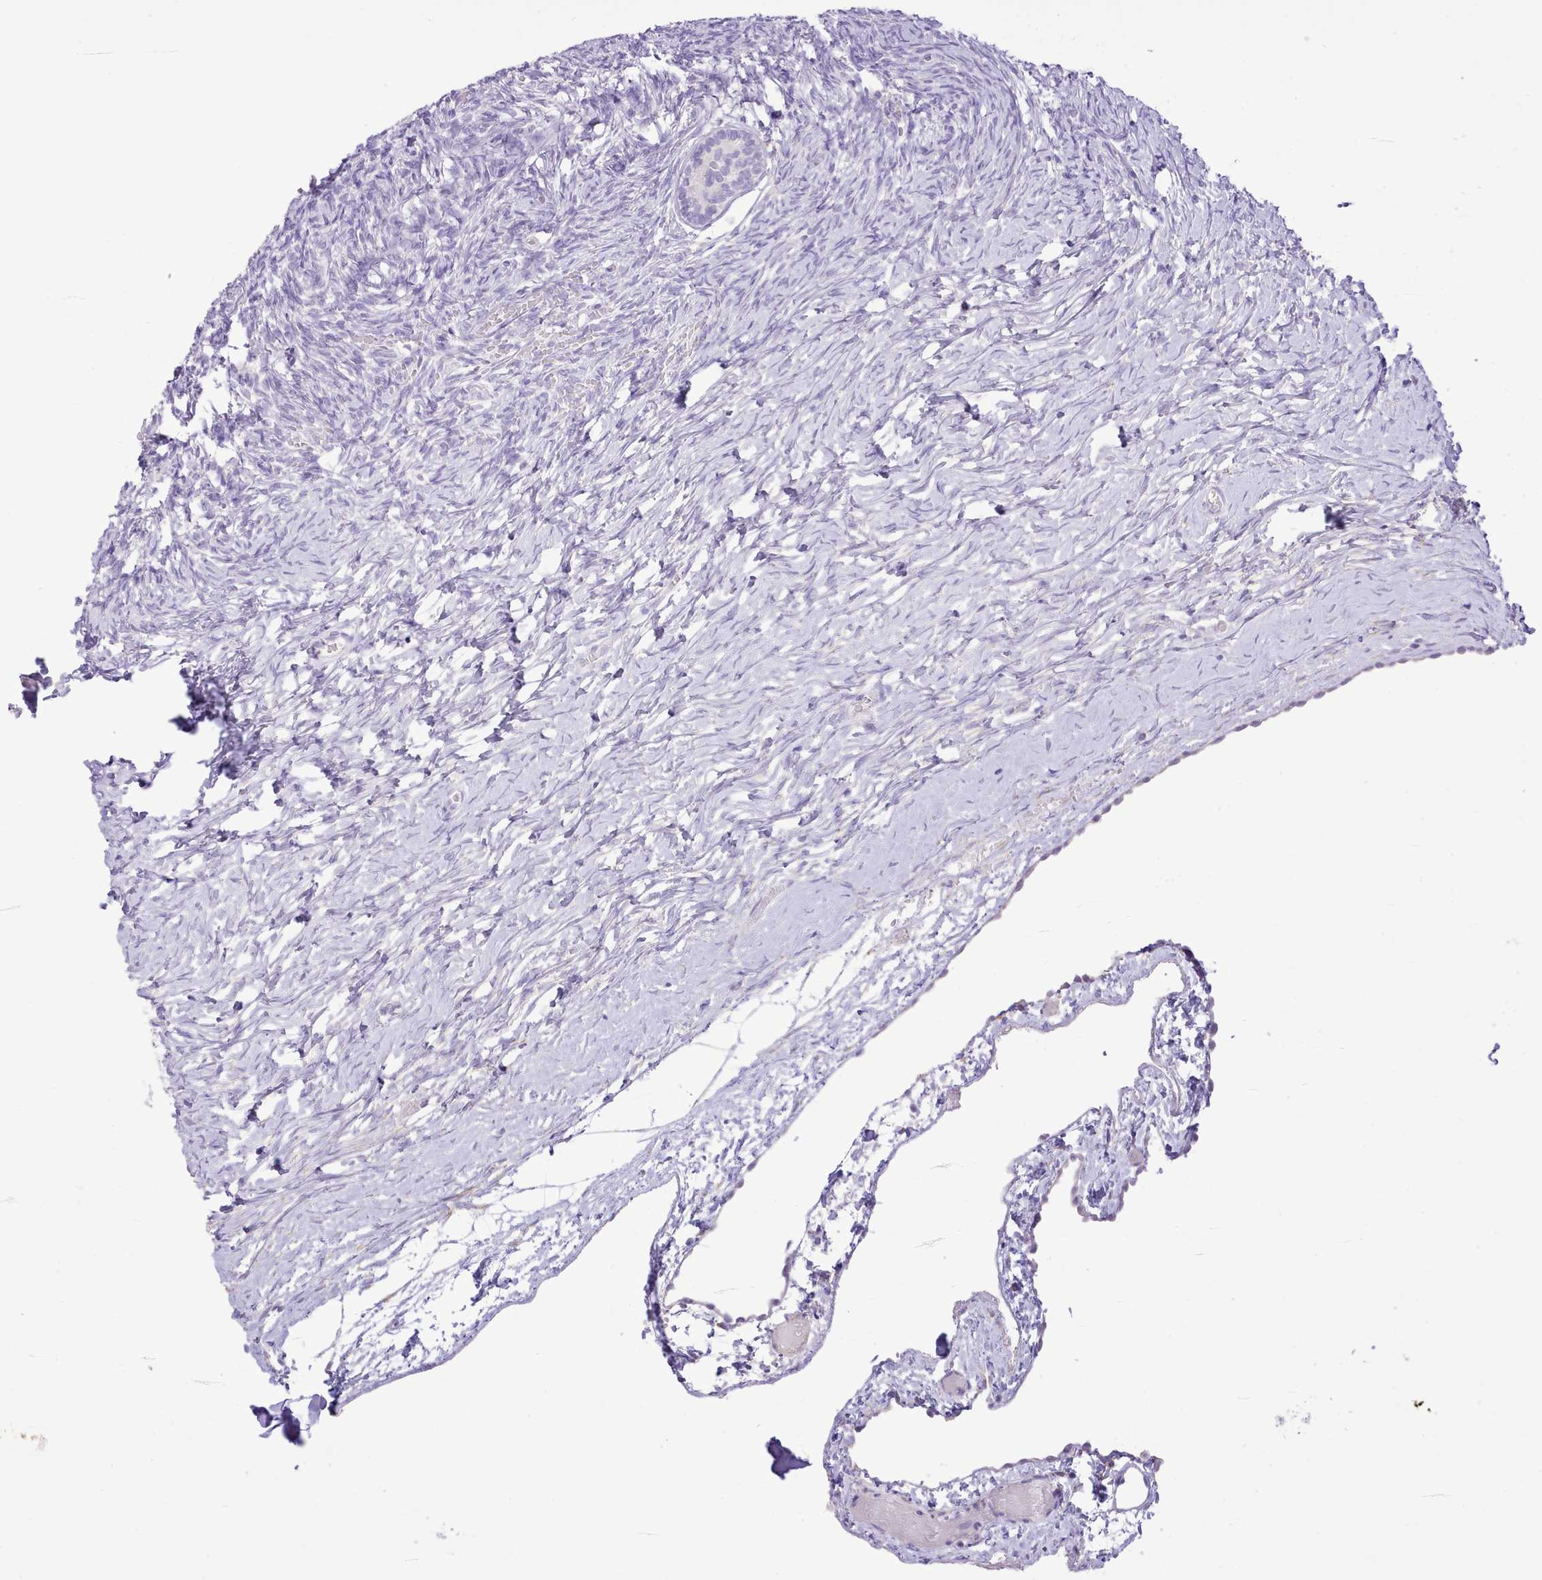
{"staining": {"intensity": "negative", "quantity": "none", "location": "none"}, "tissue": "ovary", "cell_type": "Follicle cells", "image_type": "normal", "snomed": [{"axis": "morphology", "description": "Normal tissue, NOS"}, {"axis": "topography", "description": "Ovary"}], "caption": "This is an IHC image of benign ovary. There is no expression in follicle cells.", "gene": "CCL1", "patient": {"sex": "female", "age": 39}}